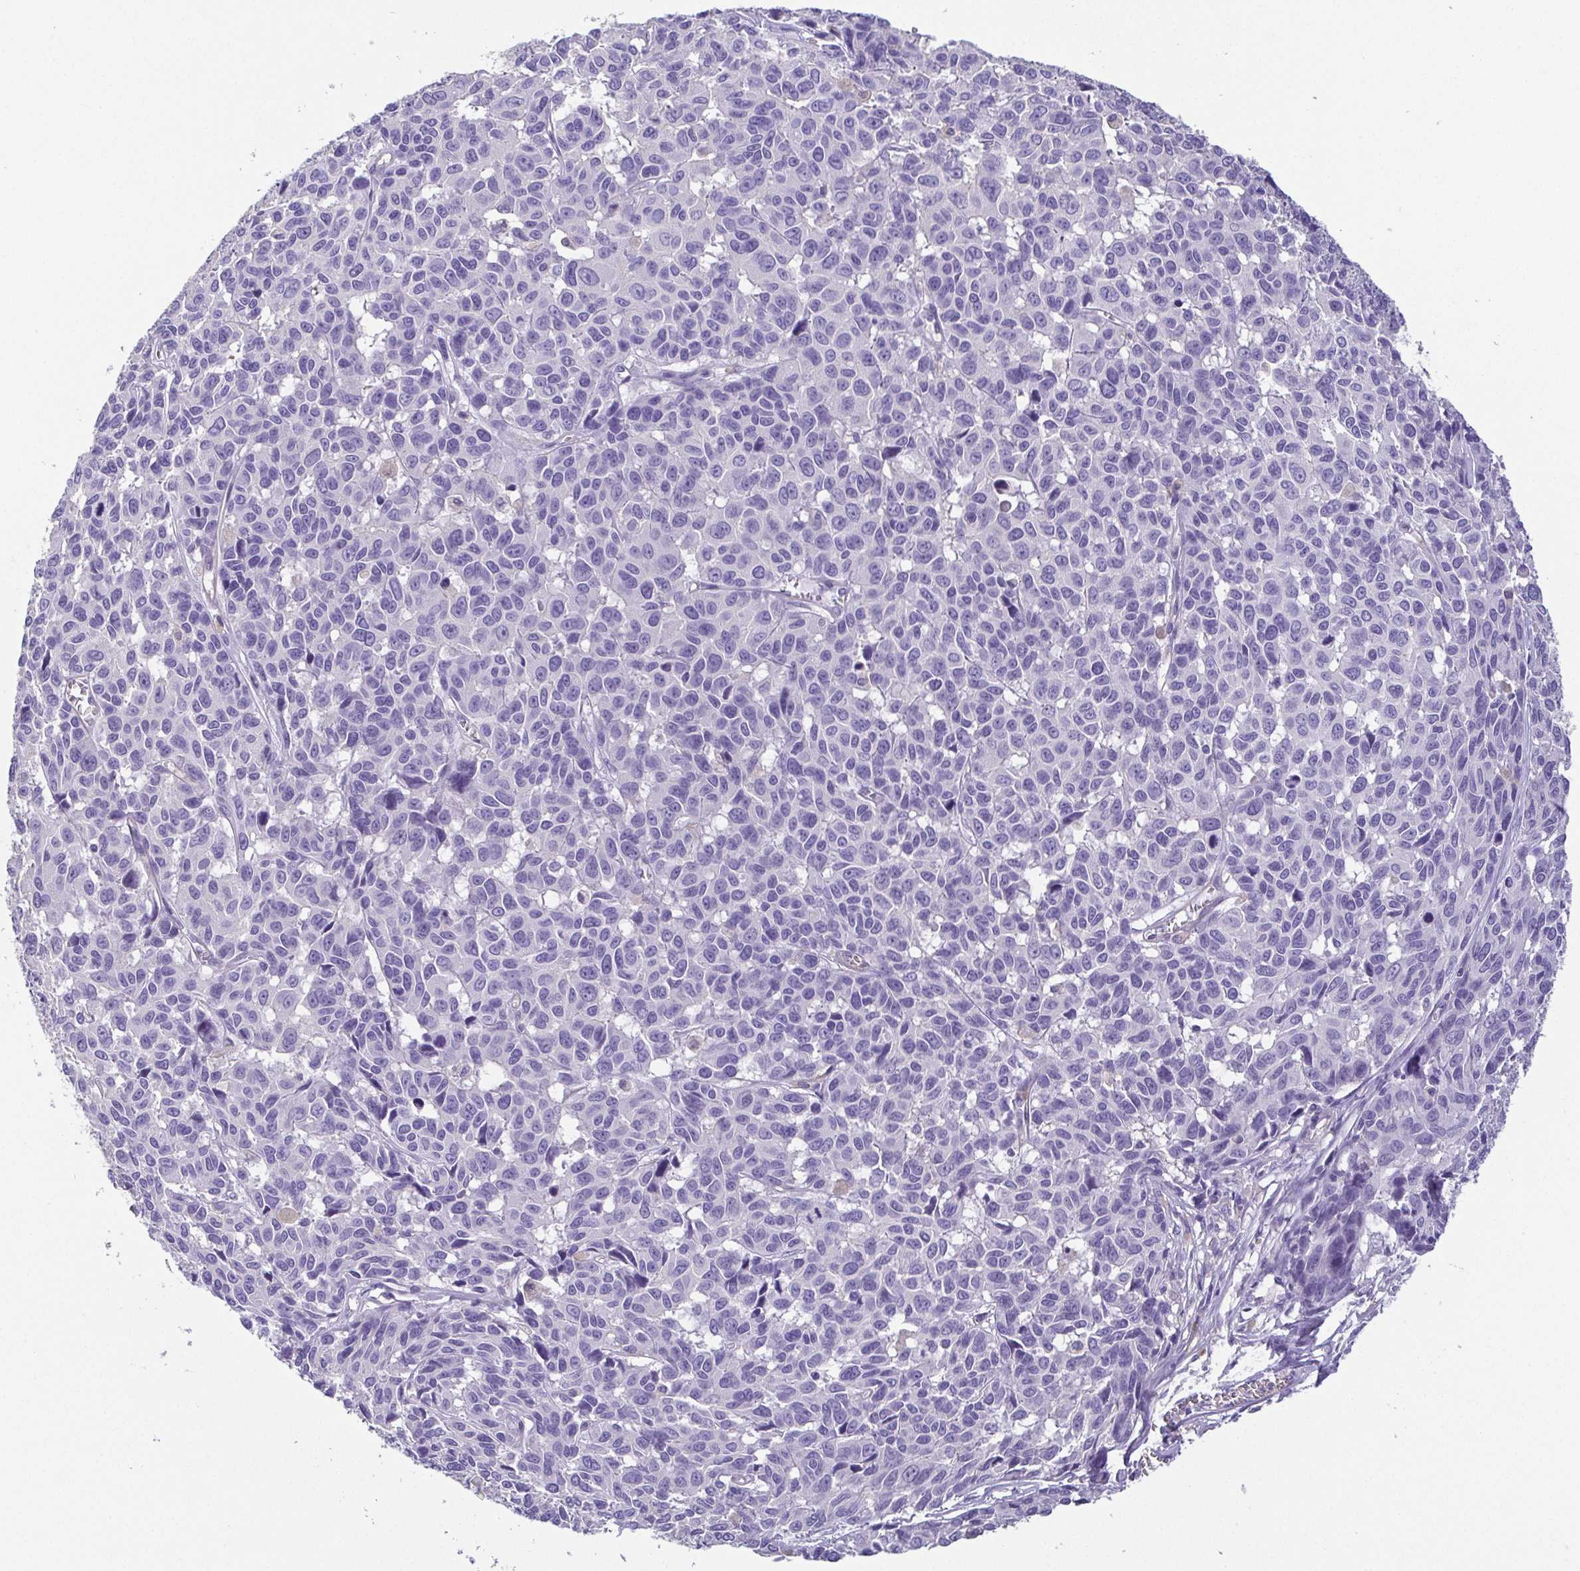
{"staining": {"intensity": "negative", "quantity": "none", "location": "none"}, "tissue": "melanoma", "cell_type": "Tumor cells", "image_type": "cancer", "snomed": [{"axis": "morphology", "description": "Malignant melanoma, NOS"}, {"axis": "topography", "description": "Skin"}], "caption": "A micrograph of human malignant melanoma is negative for staining in tumor cells. (DAB immunohistochemistry with hematoxylin counter stain).", "gene": "MYL6", "patient": {"sex": "female", "age": 66}}